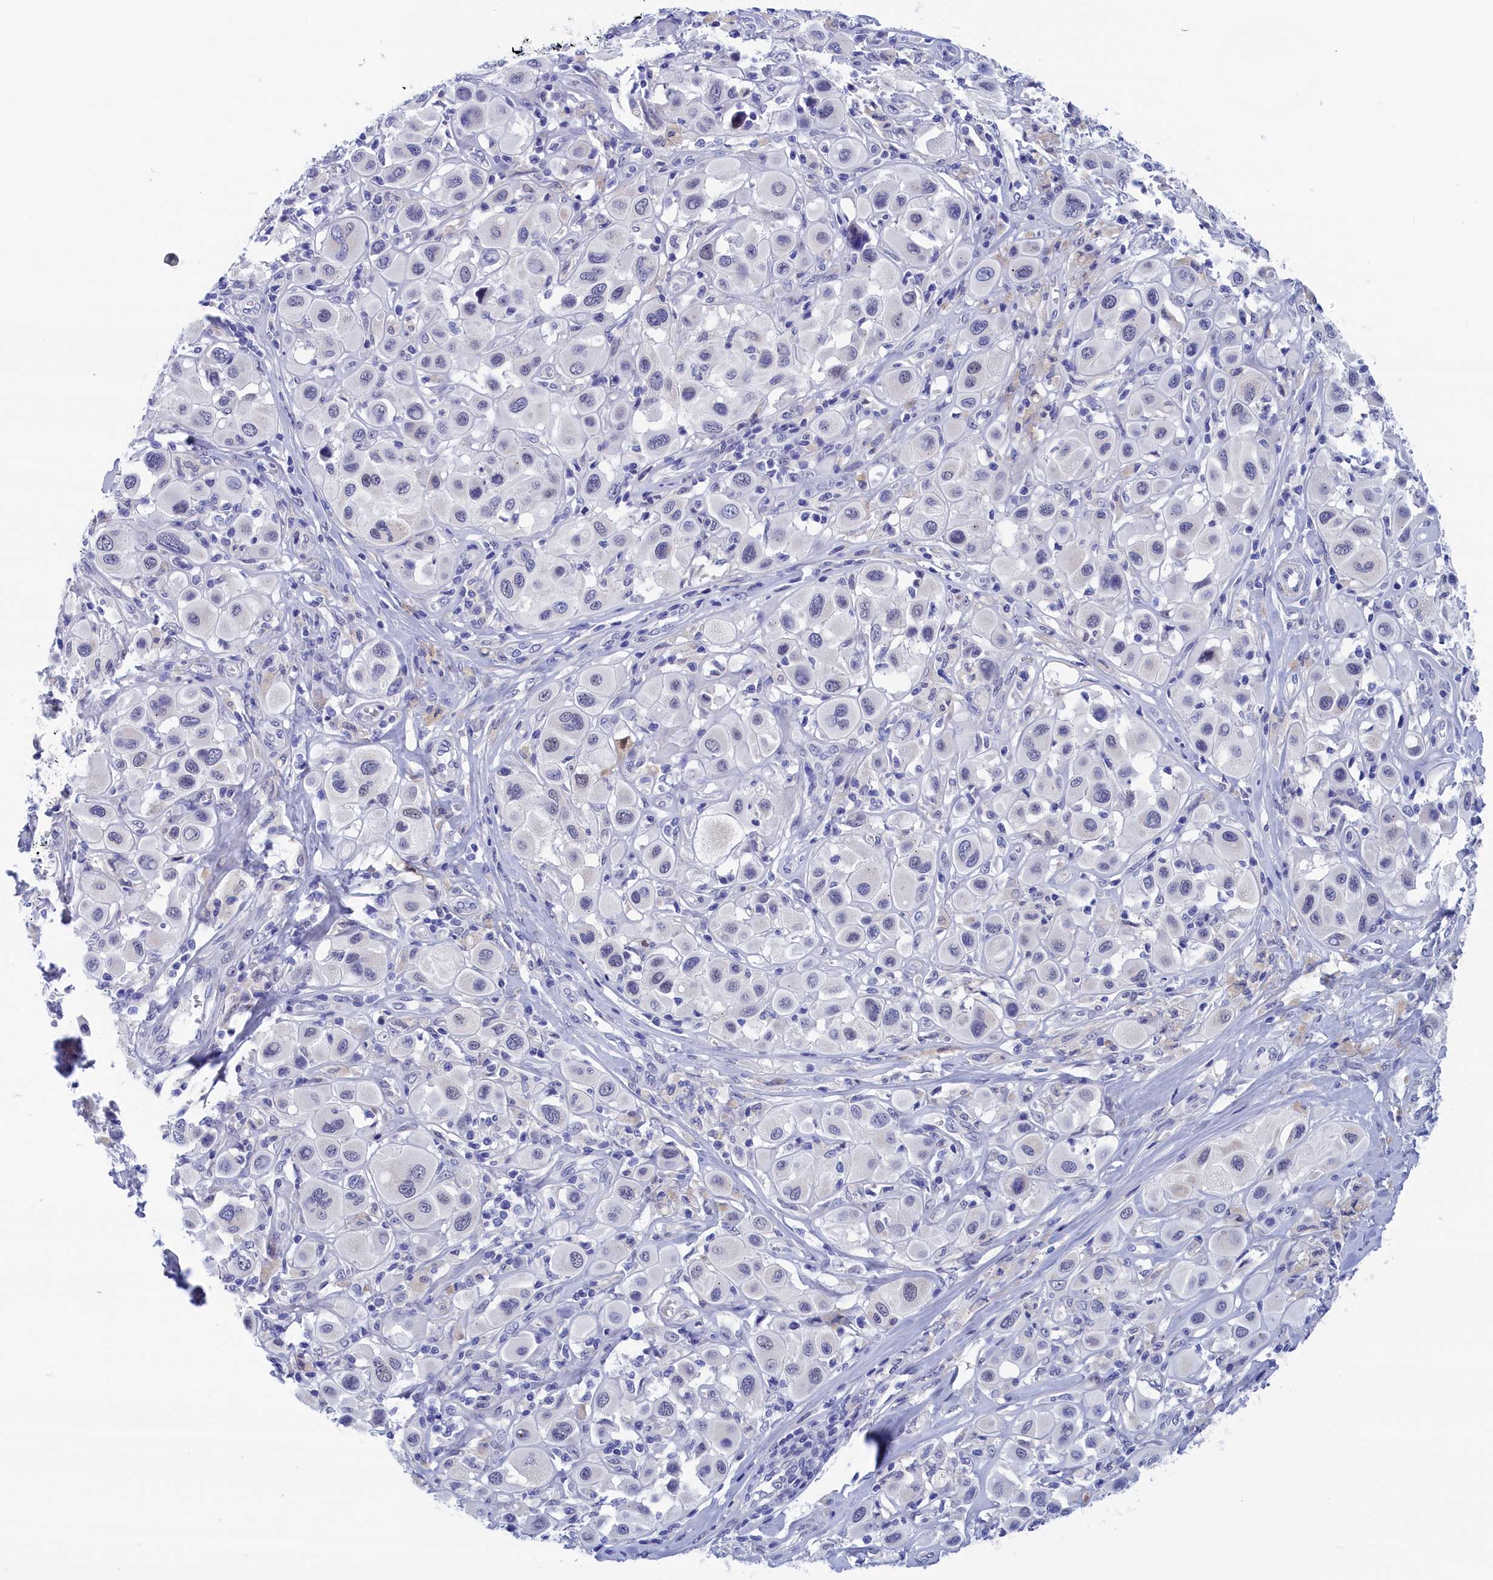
{"staining": {"intensity": "negative", "quantity": "none", "location": "none"}, "tissue": "melanoma", "cell_type": "Tumor cells", "image_type": "cancer", "snomed": [{"axis": "morphology", "description": "Malignant melanoma, Metastatic site"}, {"axis": "topography", "description": "Skin"}], "caption": "Tumor cells show no significant protein expression in melanoma.", "gene": "WDR83", "patient": {"sex": "male", "age": 41}}